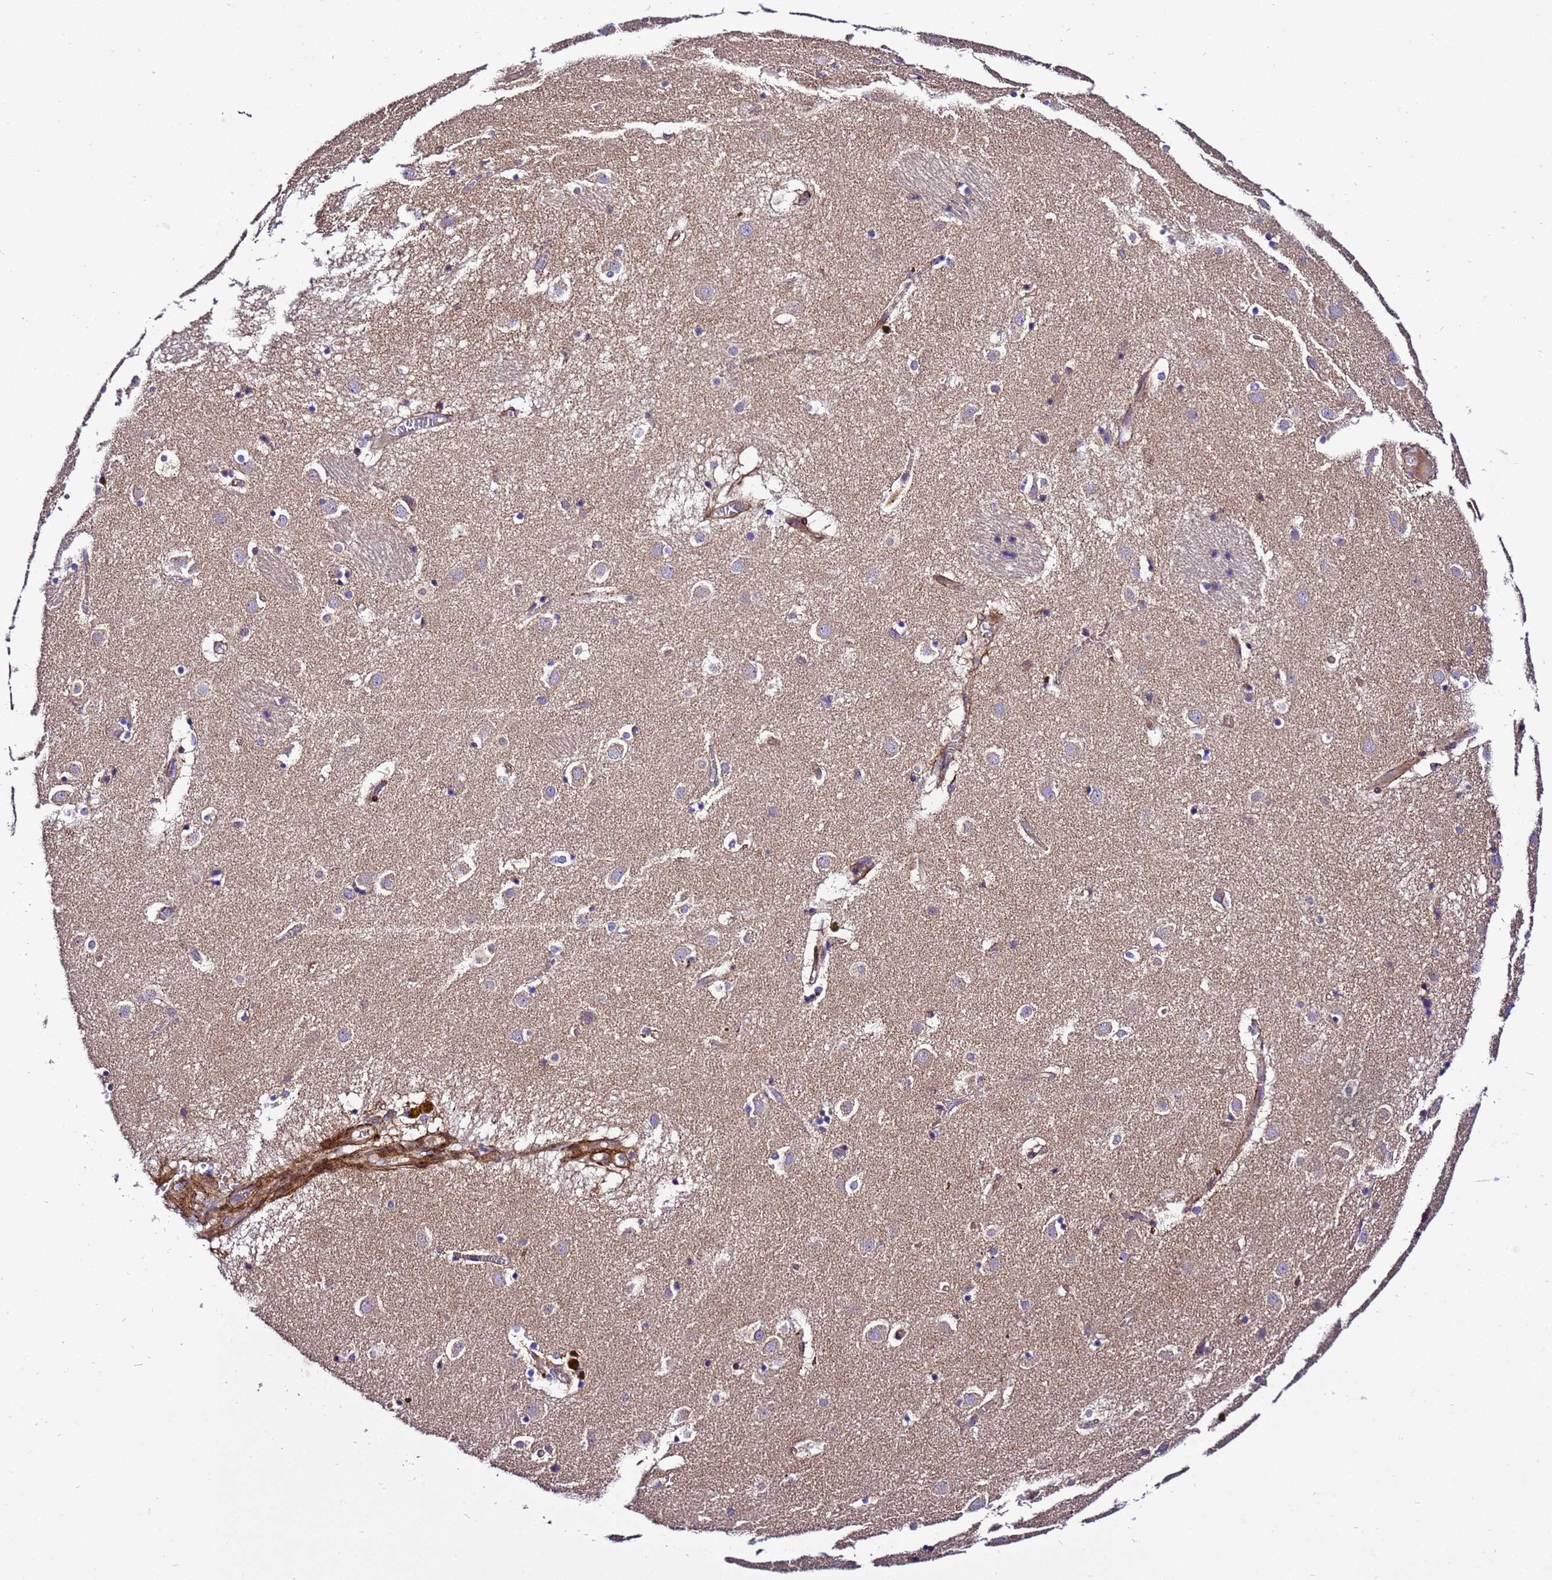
{"staining": {"intensity": "weak", "quantity": "<25%", "location": "cytoplasmic/membranous"}, "tissue": "caudate", "cell_type": "Glial cells", "image_type": "normal", "snomed": [{"axis": "morphology", "description": "Normal tissue, NOS"}, {"axis": "topography", "description": "Lateral ventricle wall"}], "caption": "Immunohistochemistry (IHC) histopathology image of unremarkable caudate stained for a protein (brown), which shows no expression in glial cells. (Brightfield microscopy of DAB immunohistochemistry (IHC) at high magnification).", "gene": "ZNF417", "patient": {"sex": "male", "age": 70}}